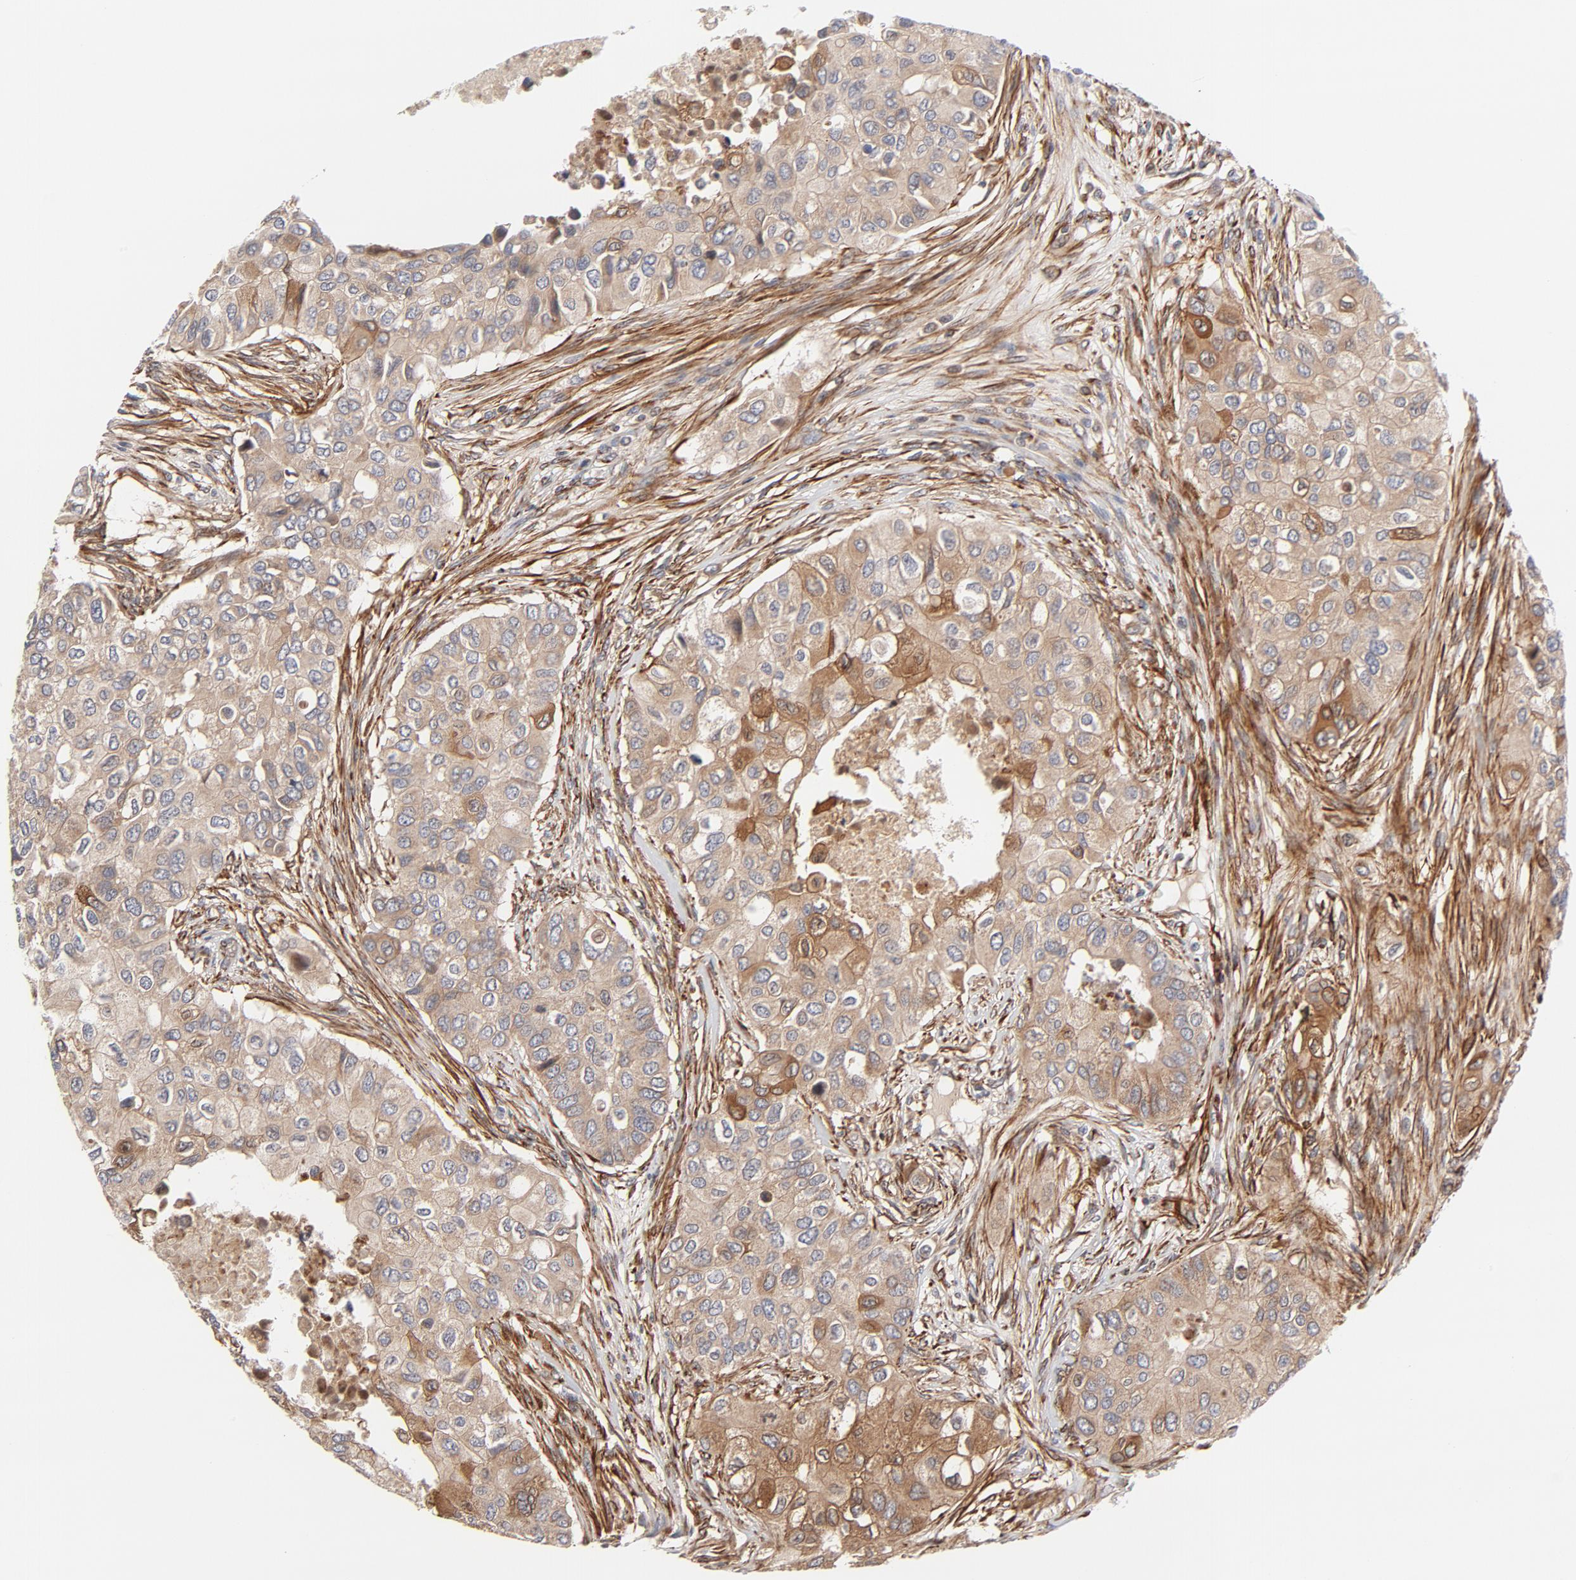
{"staining": {"intensity": "moderate", "quantity": ">75%", "location": "cytoplasmic/membranous"}, "tissue": "breast cancer", "cell_type": "Tumor cells", "image_type": "cancer", "snomed": [{"axis": "morphology", "description": "Normal tissue, NOS"}, {"axis": "morphology", "description": "Duct carcinoma"}, {"axis": "topography", "description": "Breast"}], "caption": "Approximately >75% of tumor cells in breast intraductal carcinoma exhibit moderate cytoplasmic/membranous protein staining as visualized by brown immunohistochemical staining.", "gene": "DNAAF2", "patient": {"sex": "female", "age": 49}}